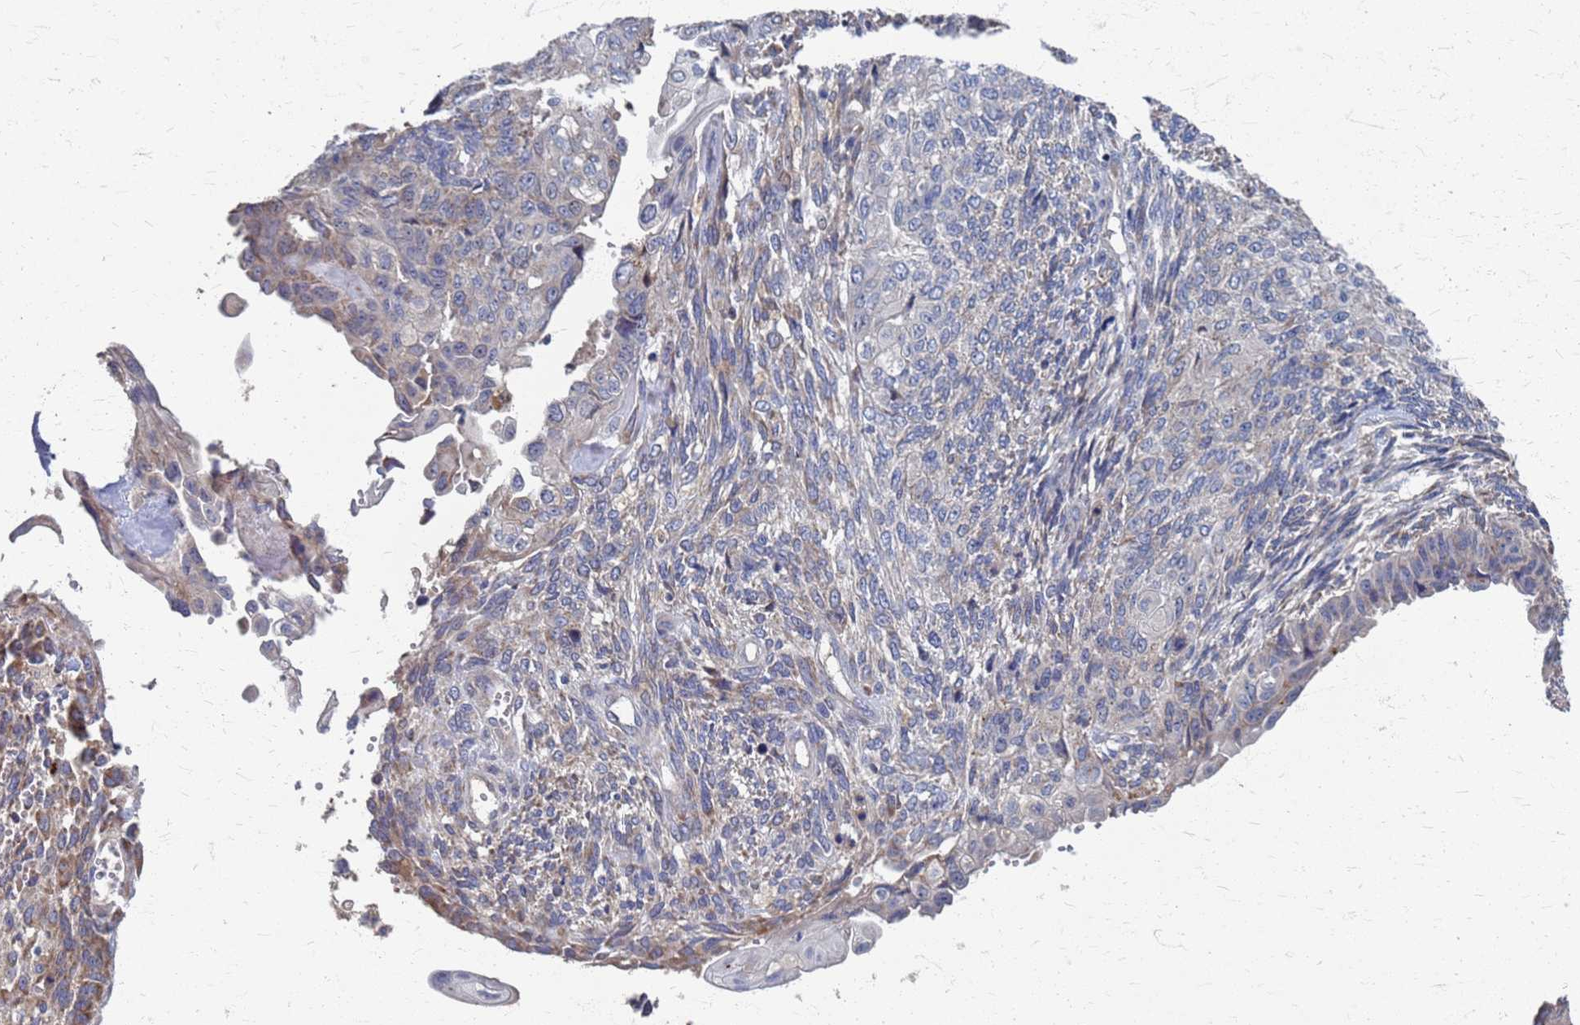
{"staining": {"intensity": "moderate", "quantity": "<25%", "location": "cytoplasmic/membranous"}, "tissue": "endometrial cancer", "cell_type": "Tumor cells", "image_type": "cancer", "snomed": [{"axis": "morphology", "description": "Adenocarcinoma, NOS"}, {"axis": "topography", "description": "Endometrium"}], "caption": "Immunohistochemistry (DAB (3,3'-diaminobenzidine)) staining of adenocarcinoma (endometrial) demonstrates moderate cytoplasmic/membranous protein expression in about <25% of tumor cells.", "gene": "ATPAF1", "patient": {"sex": "female", "age": 32}}